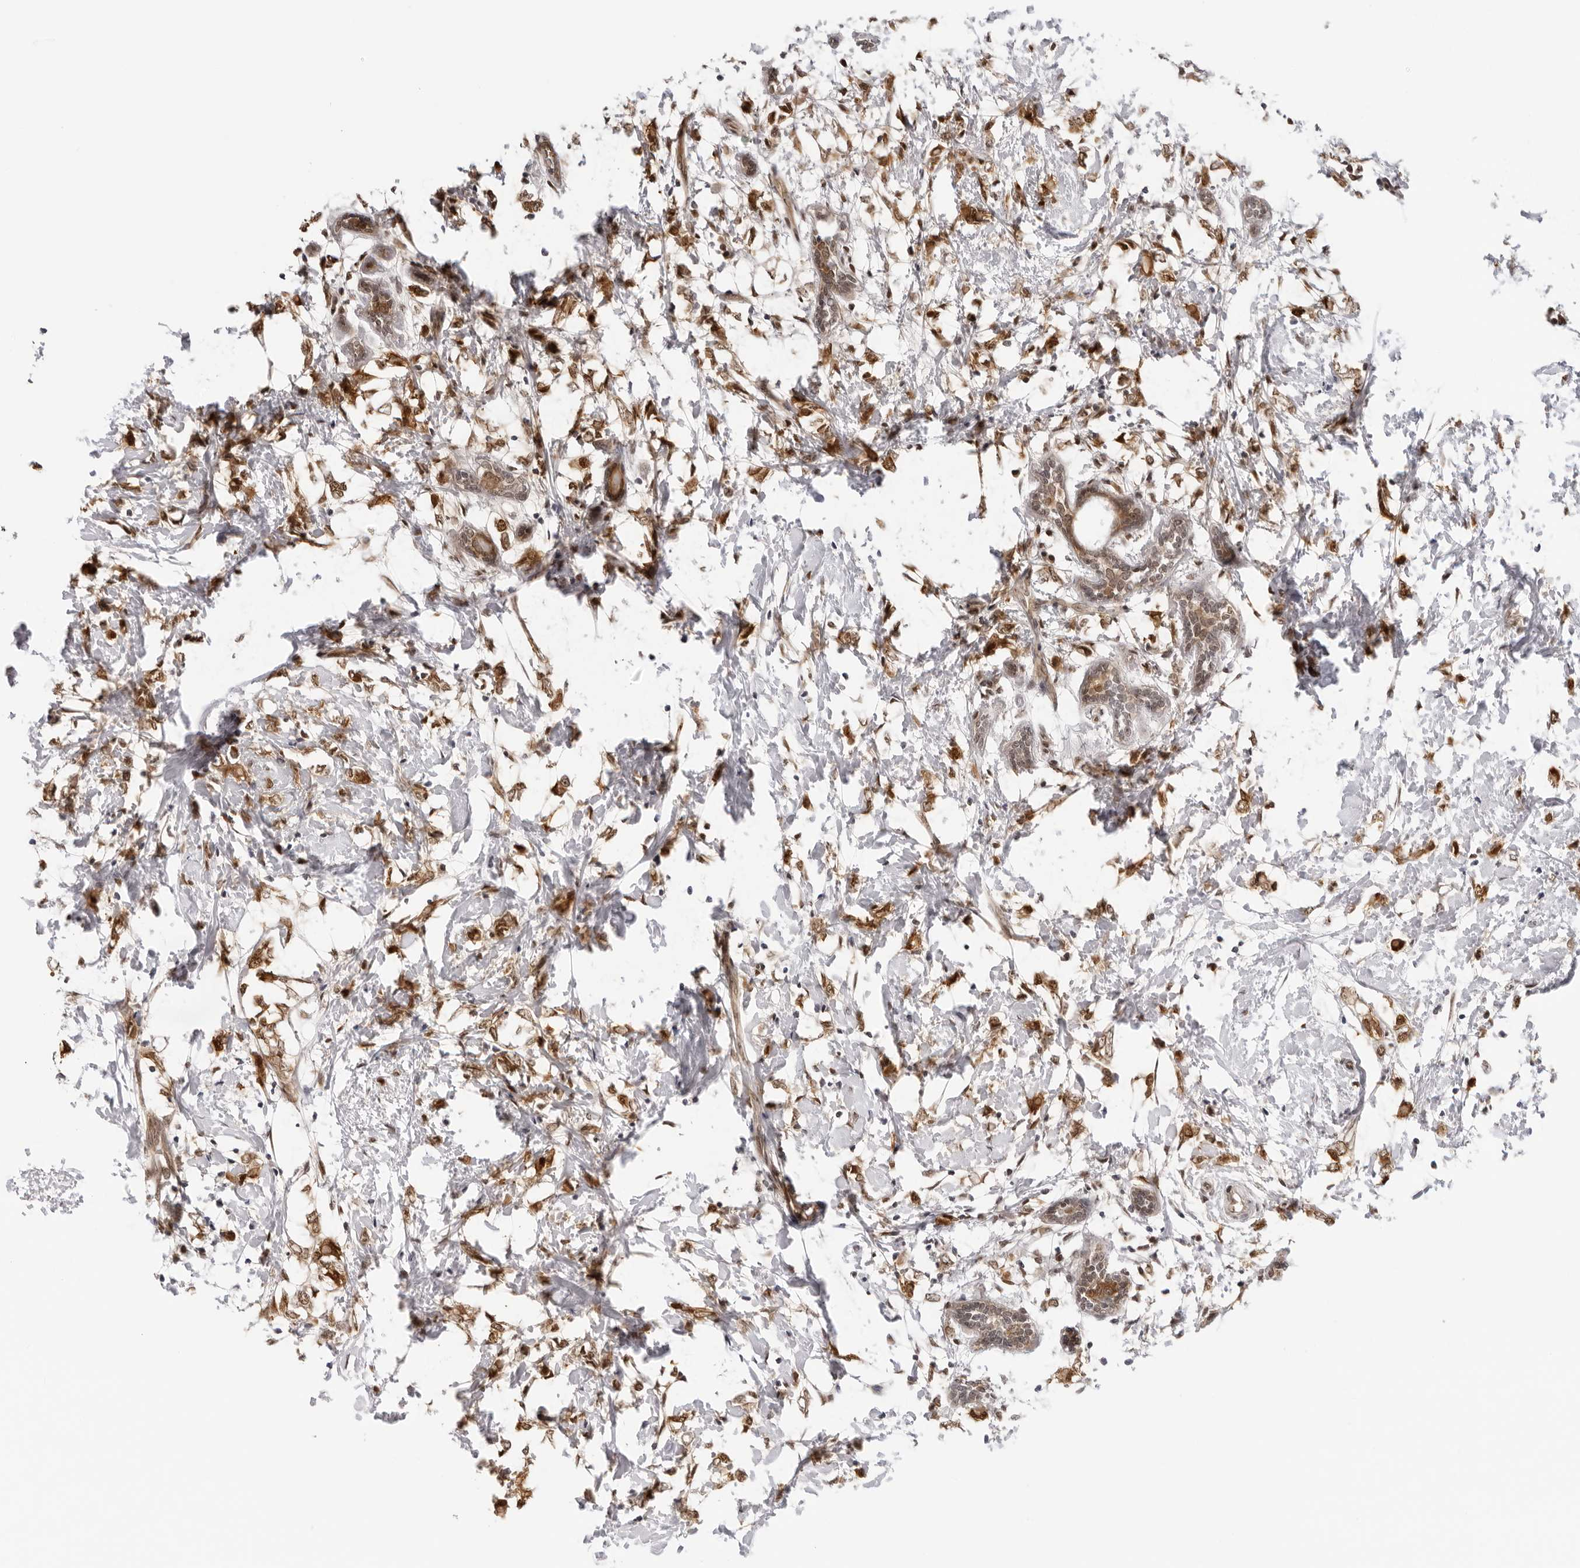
{"staining": {"intensity": "moderate", "quantity": ">75%", "location": "cytoplasmic/membranous,nuclear"}, "tissue": "breast cancer", "cell_type": "Tumor cells", "image_type": "cancer", "snomed": [{"axis": "morphology", "description": "Normal tissue, NOS"}, {"axis": "morphology", "description": "Lobular carcinoma"}, {"axis": "topography", "description": "Breast"}], "caption": "Breast cancer stained with a protein marker shows moderate staining in tumor cells.", "gene": "WDR77", "patient": {"sex": "female", "age": 47}}